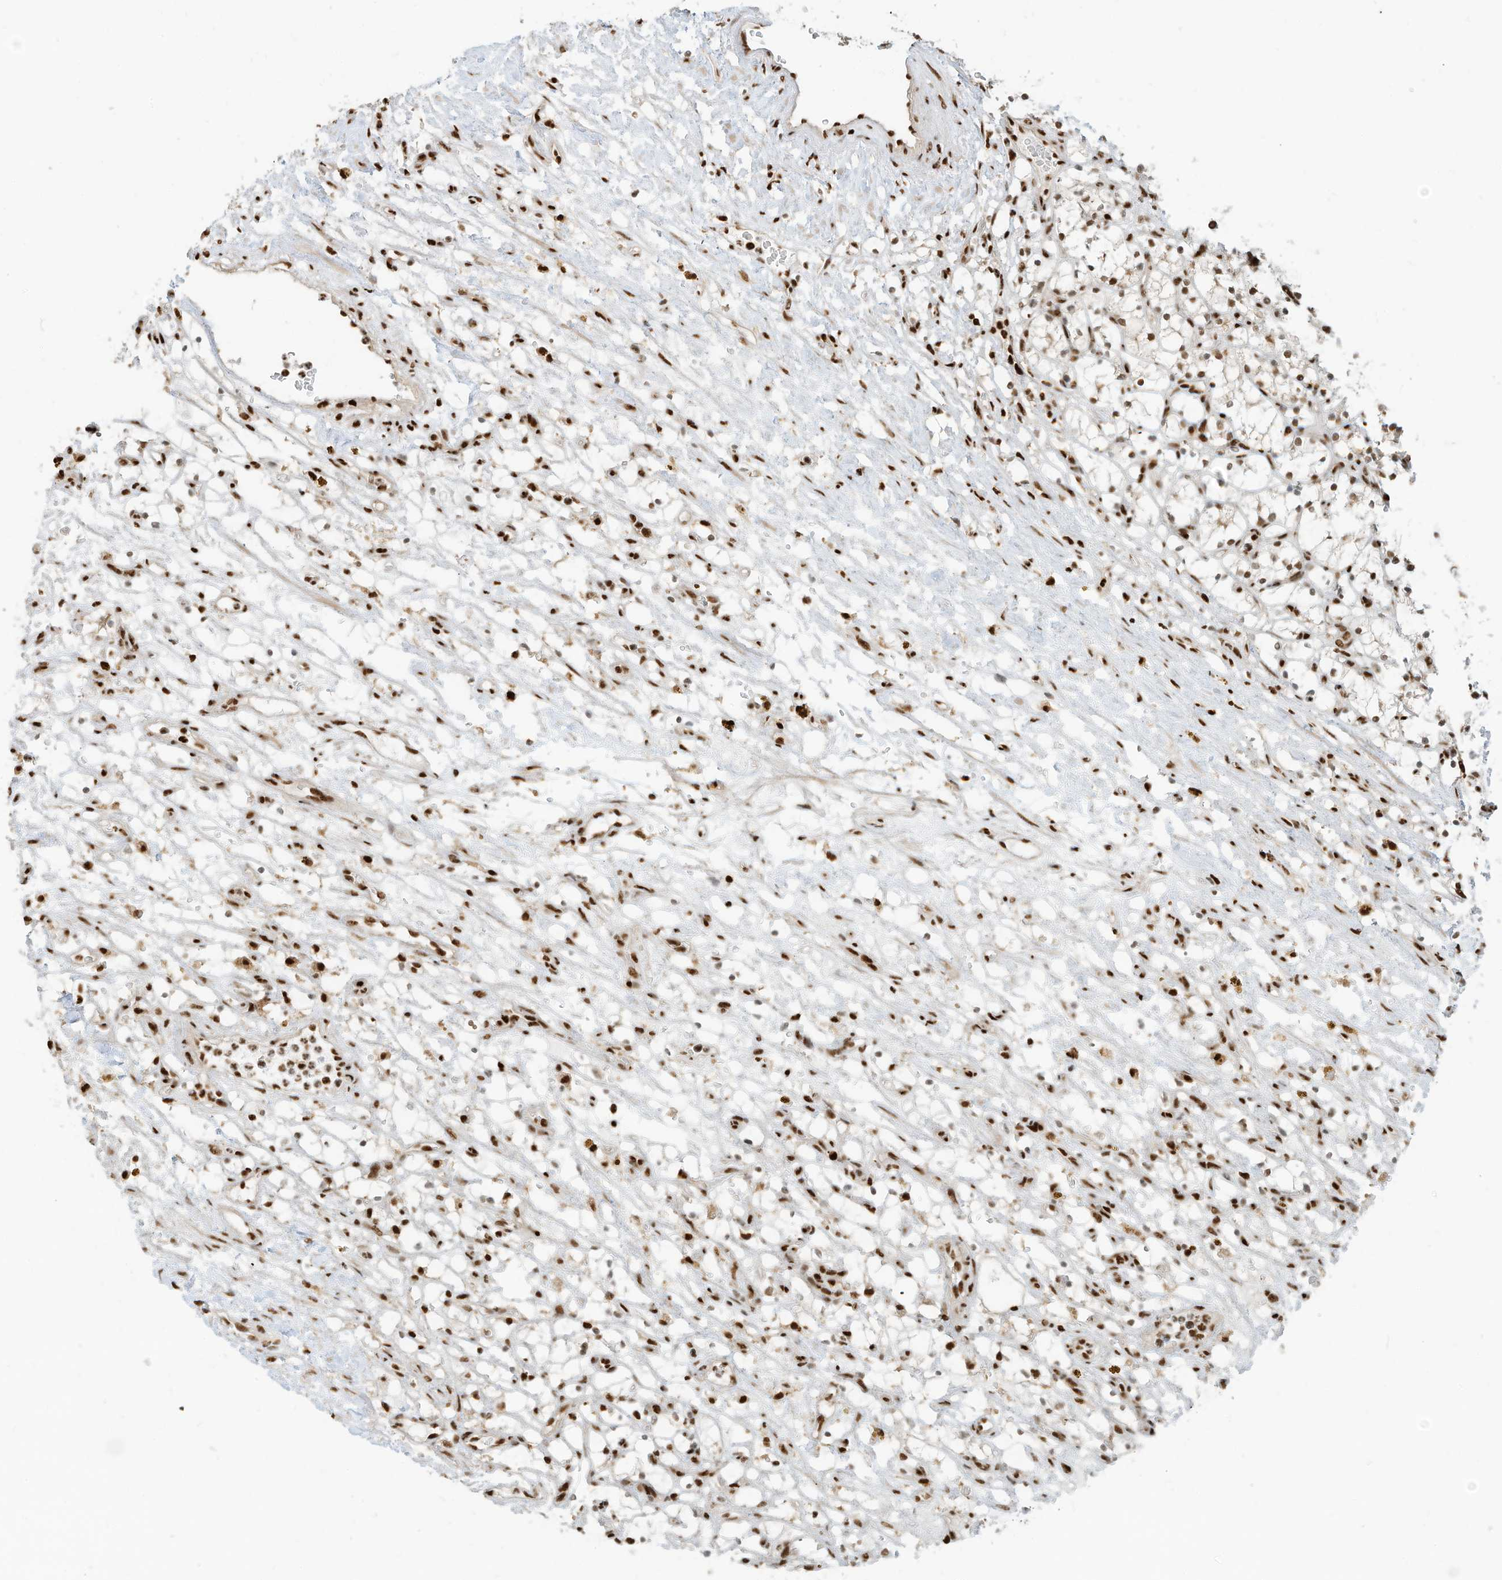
{"staining": {"intensity": "moderate", "quantity": ">75%", "location": "nuclear"}, "tissue": "renal cancer", "cell_type": "Tumor cells", "image_type": "cancer", "snomed": [{"axis": "morphology", "description": "Adenocarcinoma, NOS"}, {"axis": "topography", "description": "Kidney"}], "caption": "A histopathology image of human renal adenocarcinoma stained for a protein reveals moderate nuclear brown staining in tumor cells.", "gene": "SAMD15", "patient": {"sex": "female", "age": 69}}